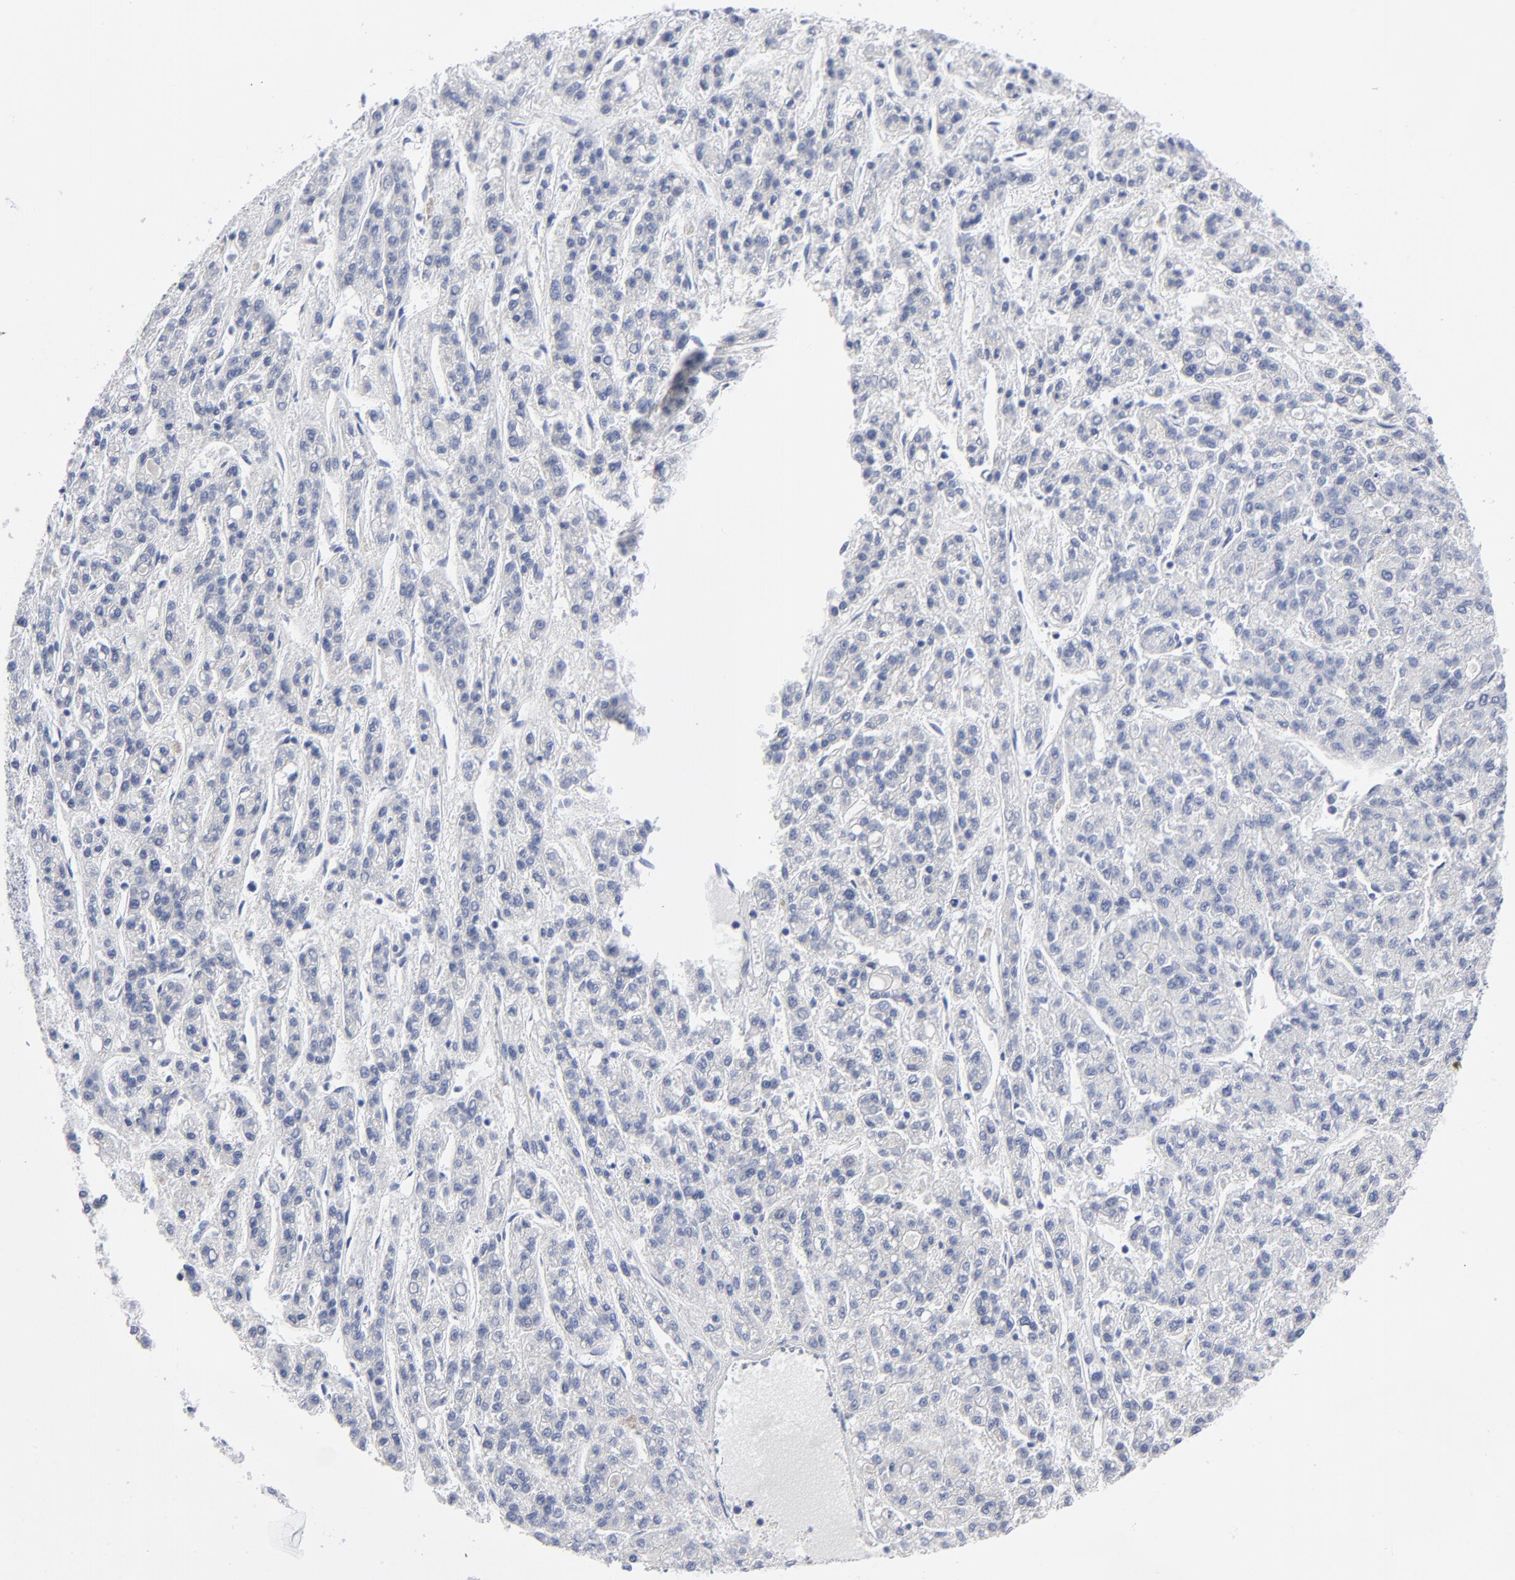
{"staining": {"intensity": "negative", "quantity": "none", "location": "none"}, "tissue": "liver cancer", "cell_type": "Tumor cells", "image_type": "cancer", "snomed": [{"axis": "morphology", "description": "Carcinoma, Hepatocellular, NOS"}, {"axis": "topography", "description": "Liver"}], "caption": "Immunohistochemical staining of liver cancer shows no significant expression in tumor cells.", "gene": "STAT2", "patient": {"sex": "male", "age": 70}}